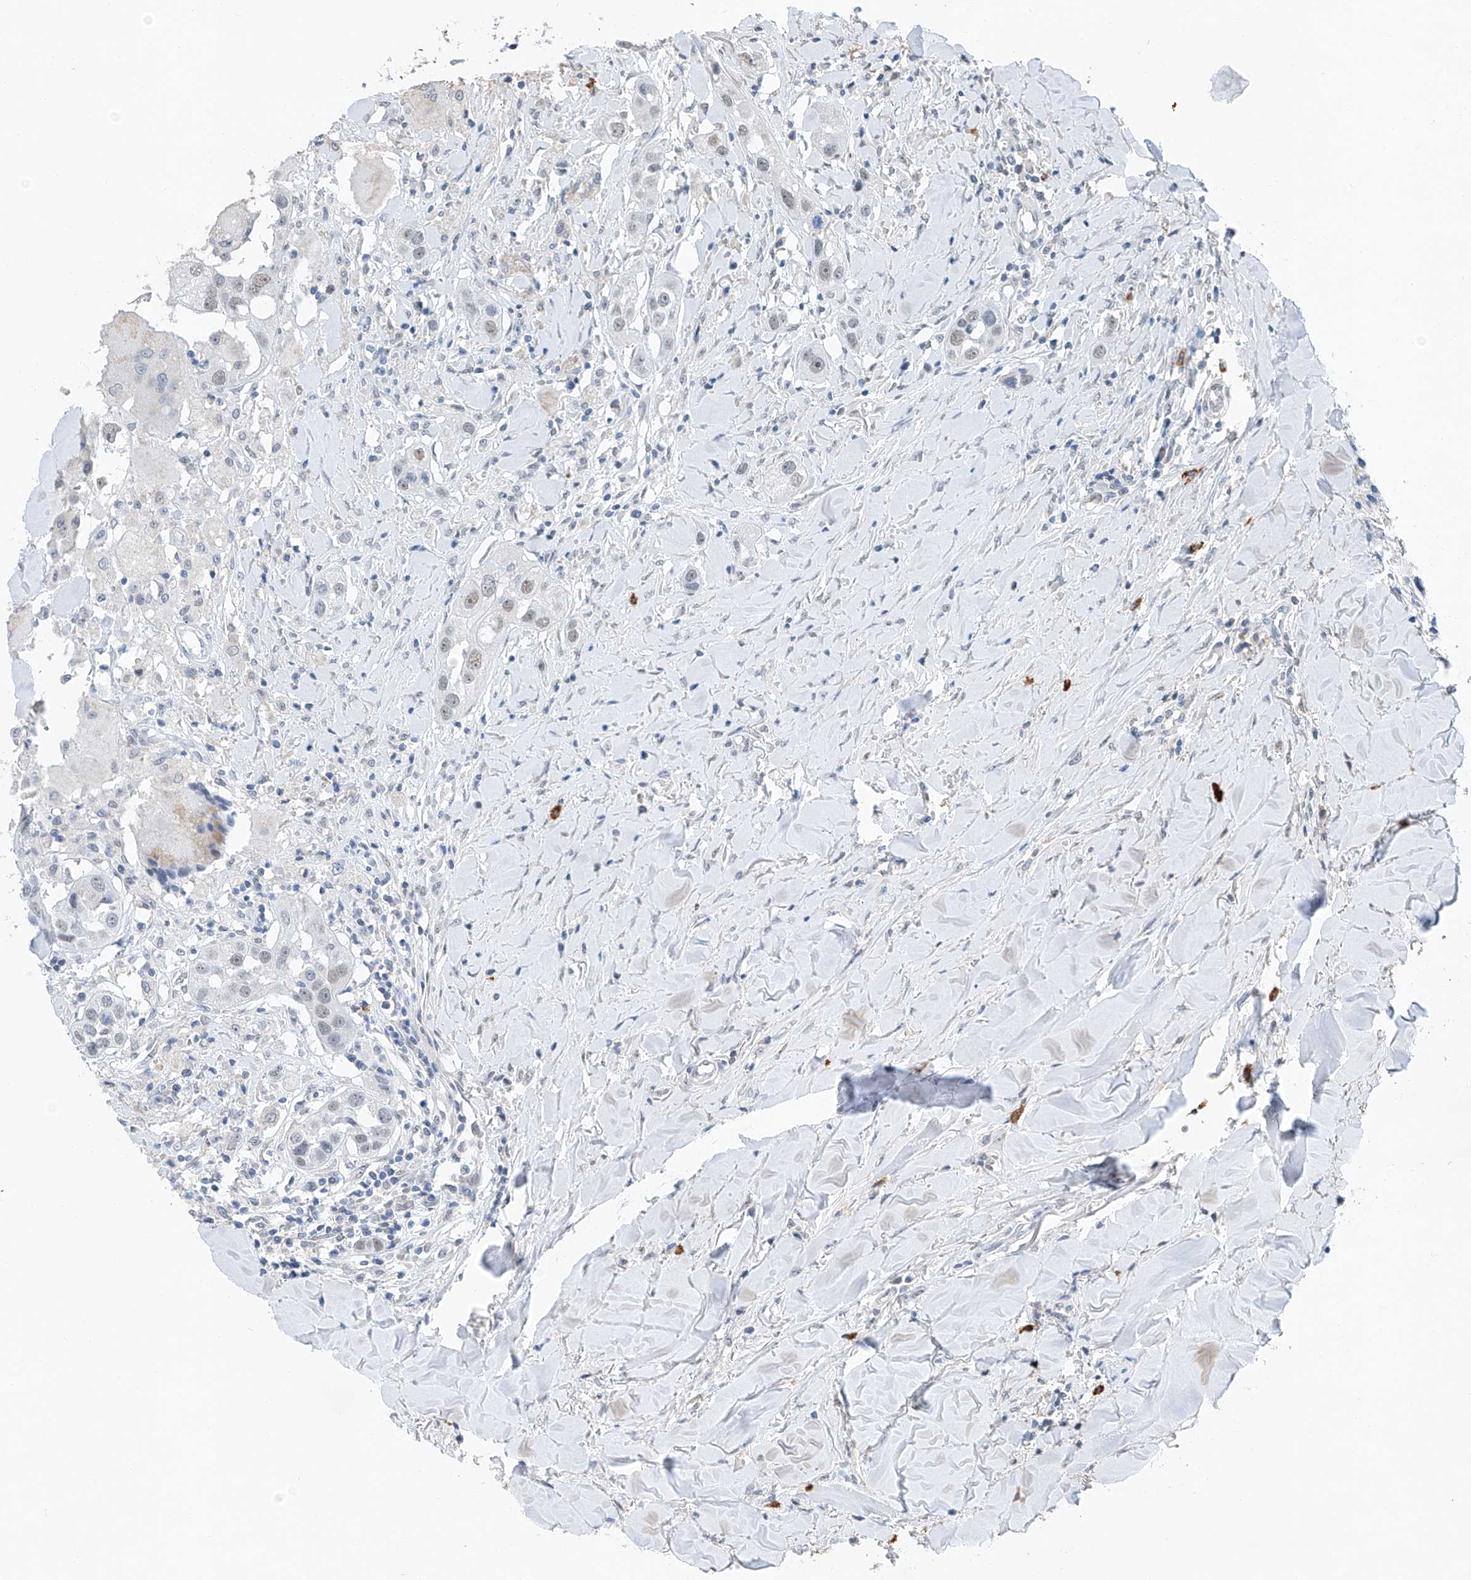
{"staining": {"intensity": "negative", "quantity": "none", "location": "none"}, "tissue": "head and neck cancer", "cell_type": "Tumor cells", "image_type": "cancer", "snomed": [{"axis": "morphology", "description": "Normal tissue, NOS"}, {"axis": "morphology", "description": "Squamous cell carcinoma, NOS"}, {"axis": "topography", "description": "Skeletal muscle"}, {"axis": "topography", "description": "Head-Neck"}], "caption": "High power microscopy photomicrograph of an immunohistochemistry (IHC) micrograph of squamous cell carcinoma (head and neck), revealing no significant staining in tumor cells. Brightfield microscopy of immunohistochemistry (IHC) stained with DAB (3,3'-diaminobenzidine) (brown) and hematoxylin (blue), captured at high magnification.", "gene": "KLF15", "patient": {"sex": "male", "age": 51}}